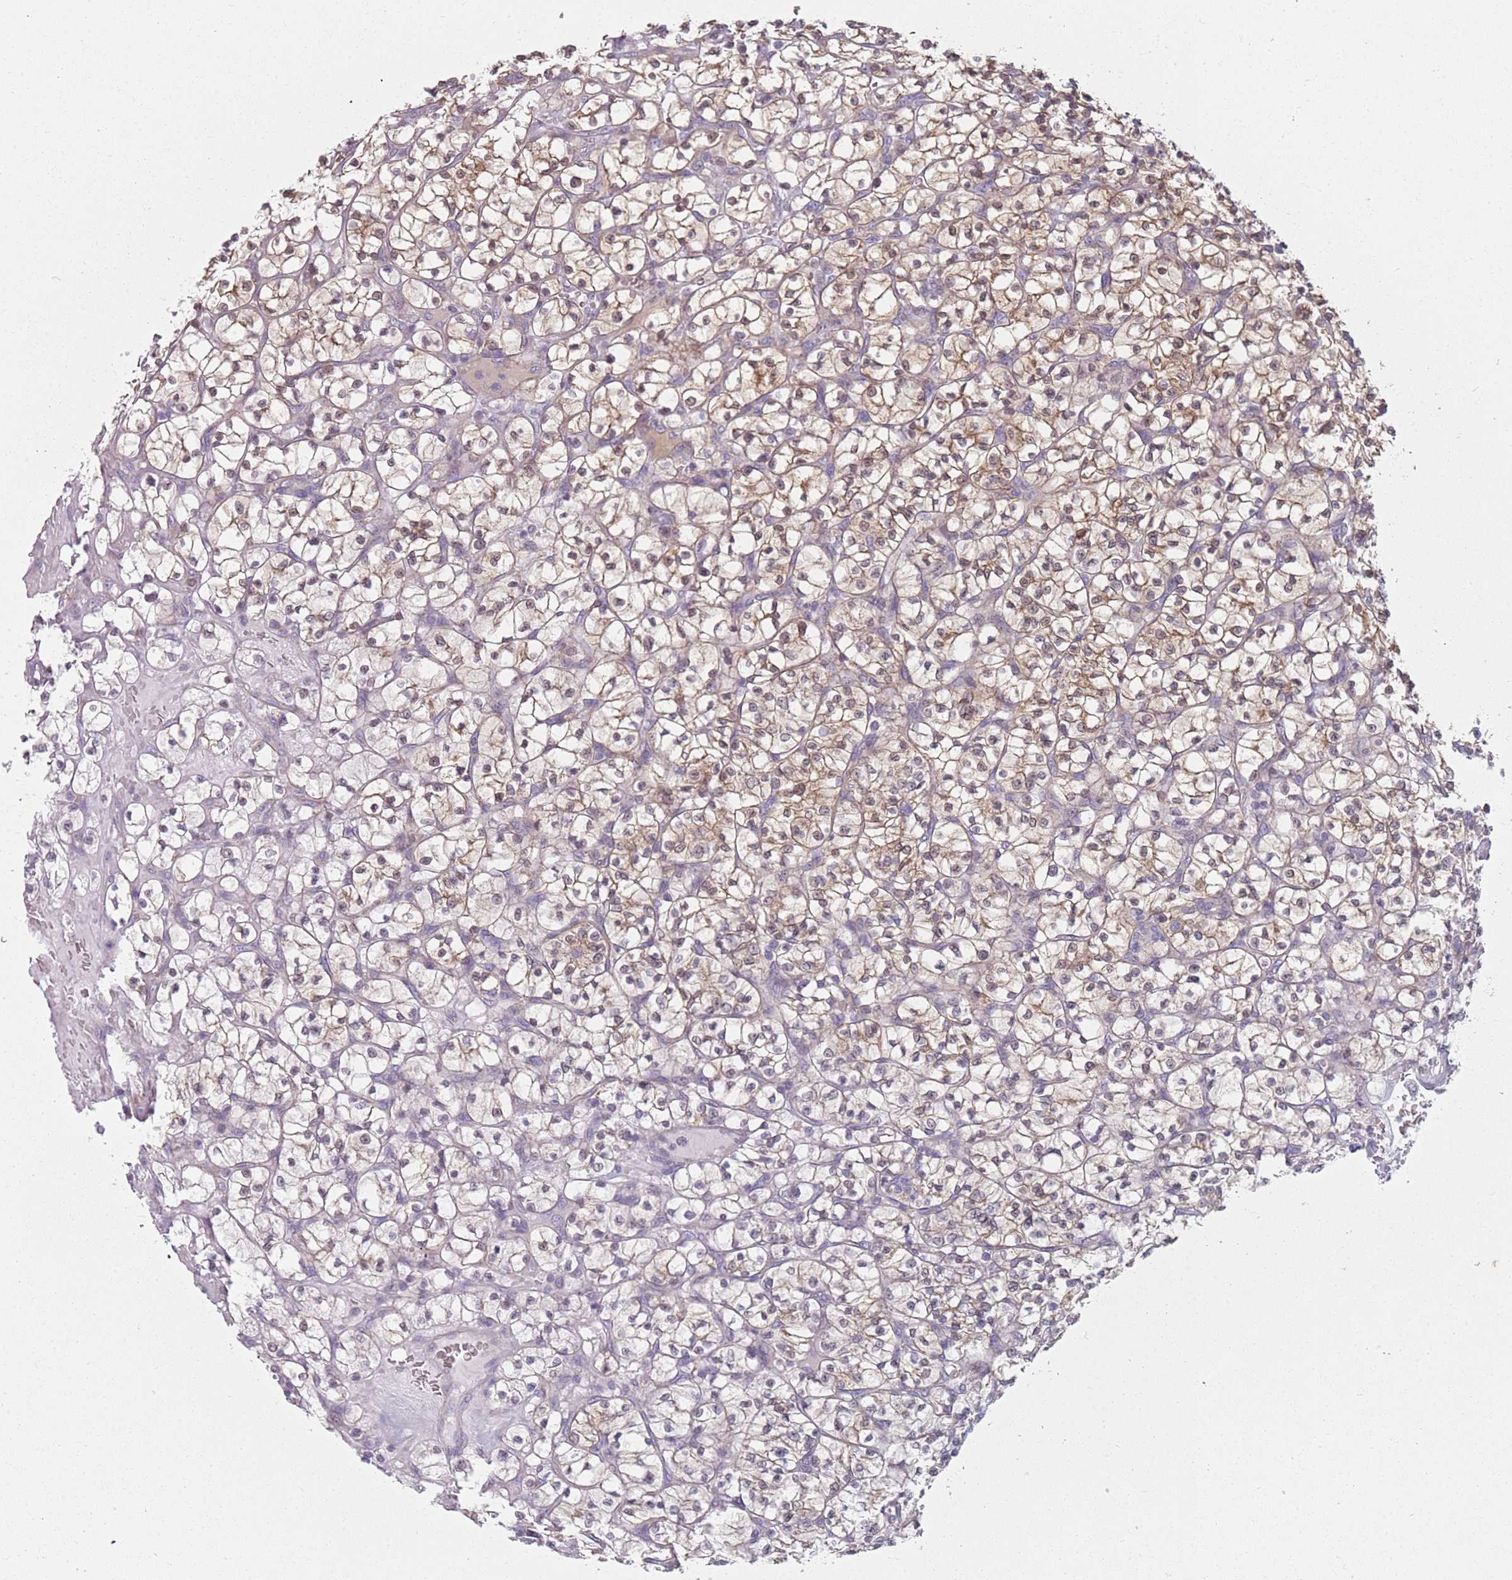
{"staining": {"intensity": "moderate", "quantity": "25%-75%", "location": "cytoplasmic/membranous"}, "tissue": "renal cancer", "cell_type": "Tumor cells", "image_type": "cancer", "snomed": [{"axis": "morphology", "description": "Adenocarcinoma, NOS"}, {"axis": "topography", "description": "Kidney"}], "caption": "Protein expression analysis of human renal cancer reveals moderate cytoplasmic/membranous expression in approximately 25%-75% of tumor cells.", "gene": "SLC26A6", "patient": {"sex": "female", "age": 64}}